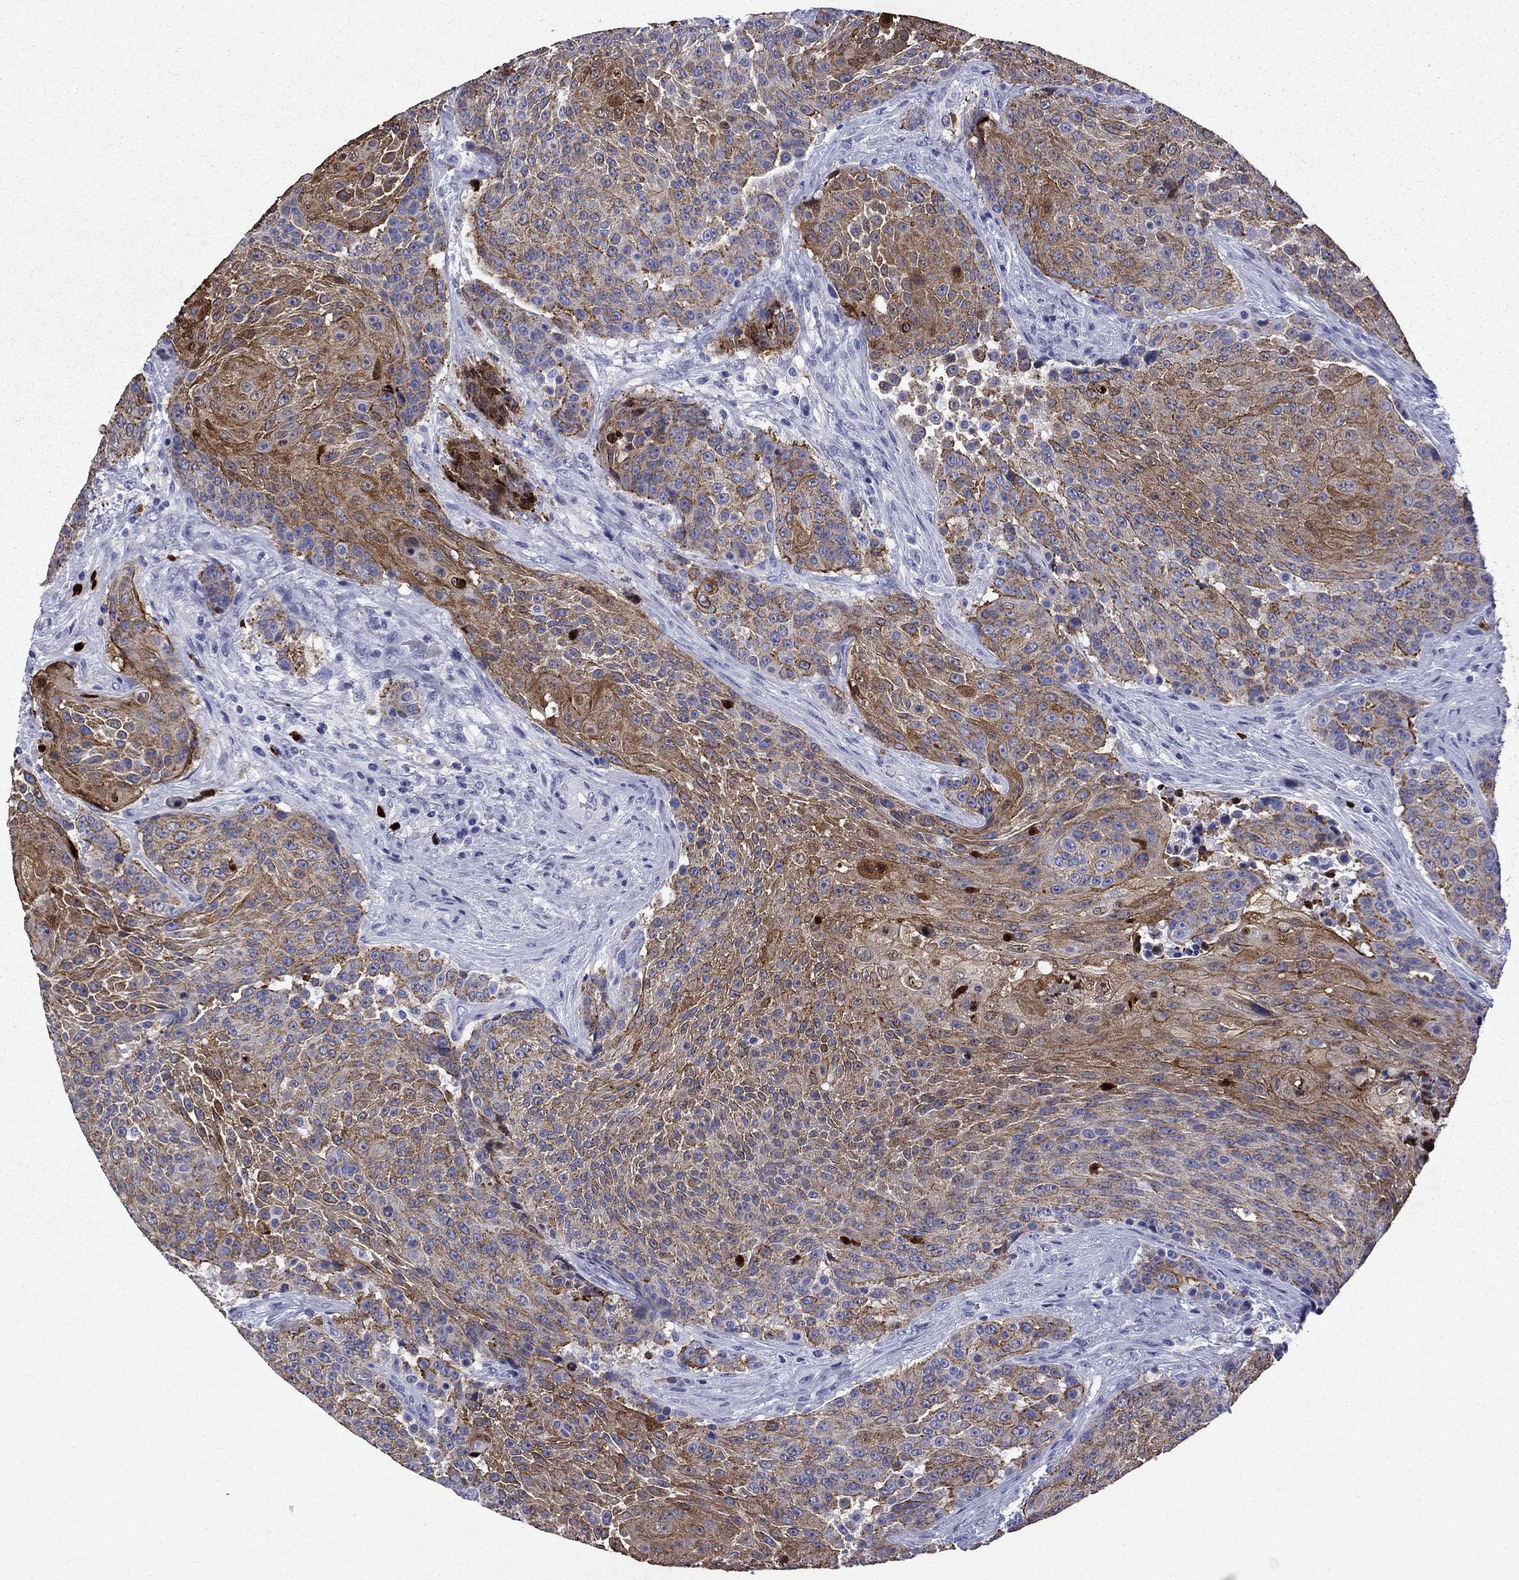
{"staining": {"intensity": "moderate", "quantity": ">75%", "location": "cytoplasmic/membranous"}, "tissue": "urothelial cancer", "cell_type": "Tumor cells", "image_type": "cancer", "snomed": [{"axis": "morphology", "description": "Urothelial carcinoma, High grade"}, {"axis": "topography", "description": "Urinary bladder"}], "caption": "This micrograph reveals high-grade urothelial carcinoma stained with immunohistochemistry (IHC) to label a protein in brown. The cytoplasmic/membranous of tumor cells show moderate positivity for the protein. Nuclei are counter-stained blue.", "gene": "TRIM29", "patient": {"sex": "female", "age": 63}}